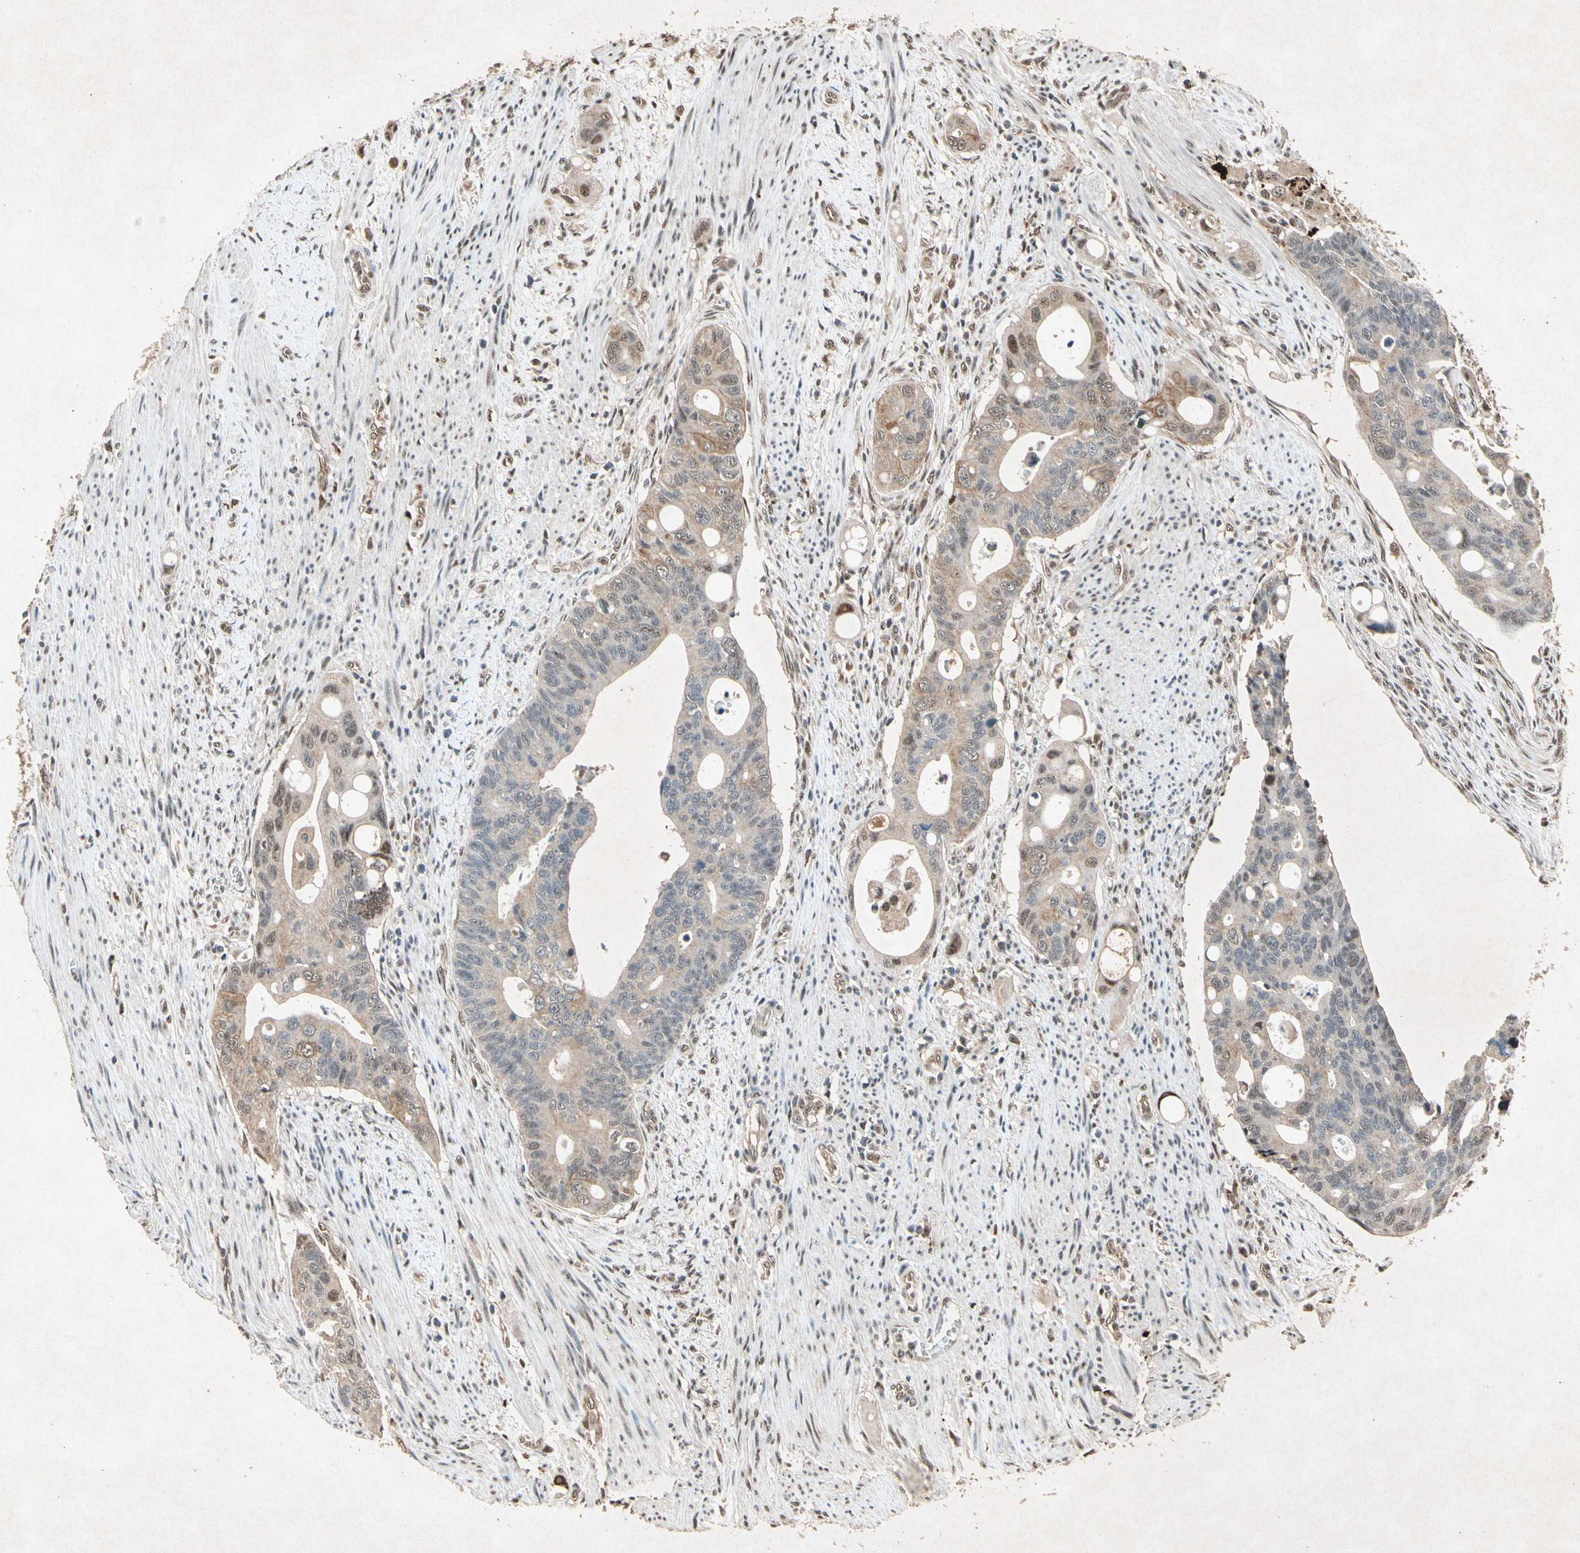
{"staining": {"intensity": "weak", "quantity": "25%-75%", "location": "cytoplasmic/membranous,nuclear"}, "tissue": "colorectal cancer", "cell_type": "Tumor cells", "image_type": "cancer", "snomed": [{"axis": "morphology", "description": "Adenocarcinoma, NOS"}, {"axis": "topography", "description": "Colon"}], "caption": "Human colorectal cancer stained with a protein marker displays weak staining in tumor cells.", "gene": "PML", "patient": {"sex": "female", "age": 57}}